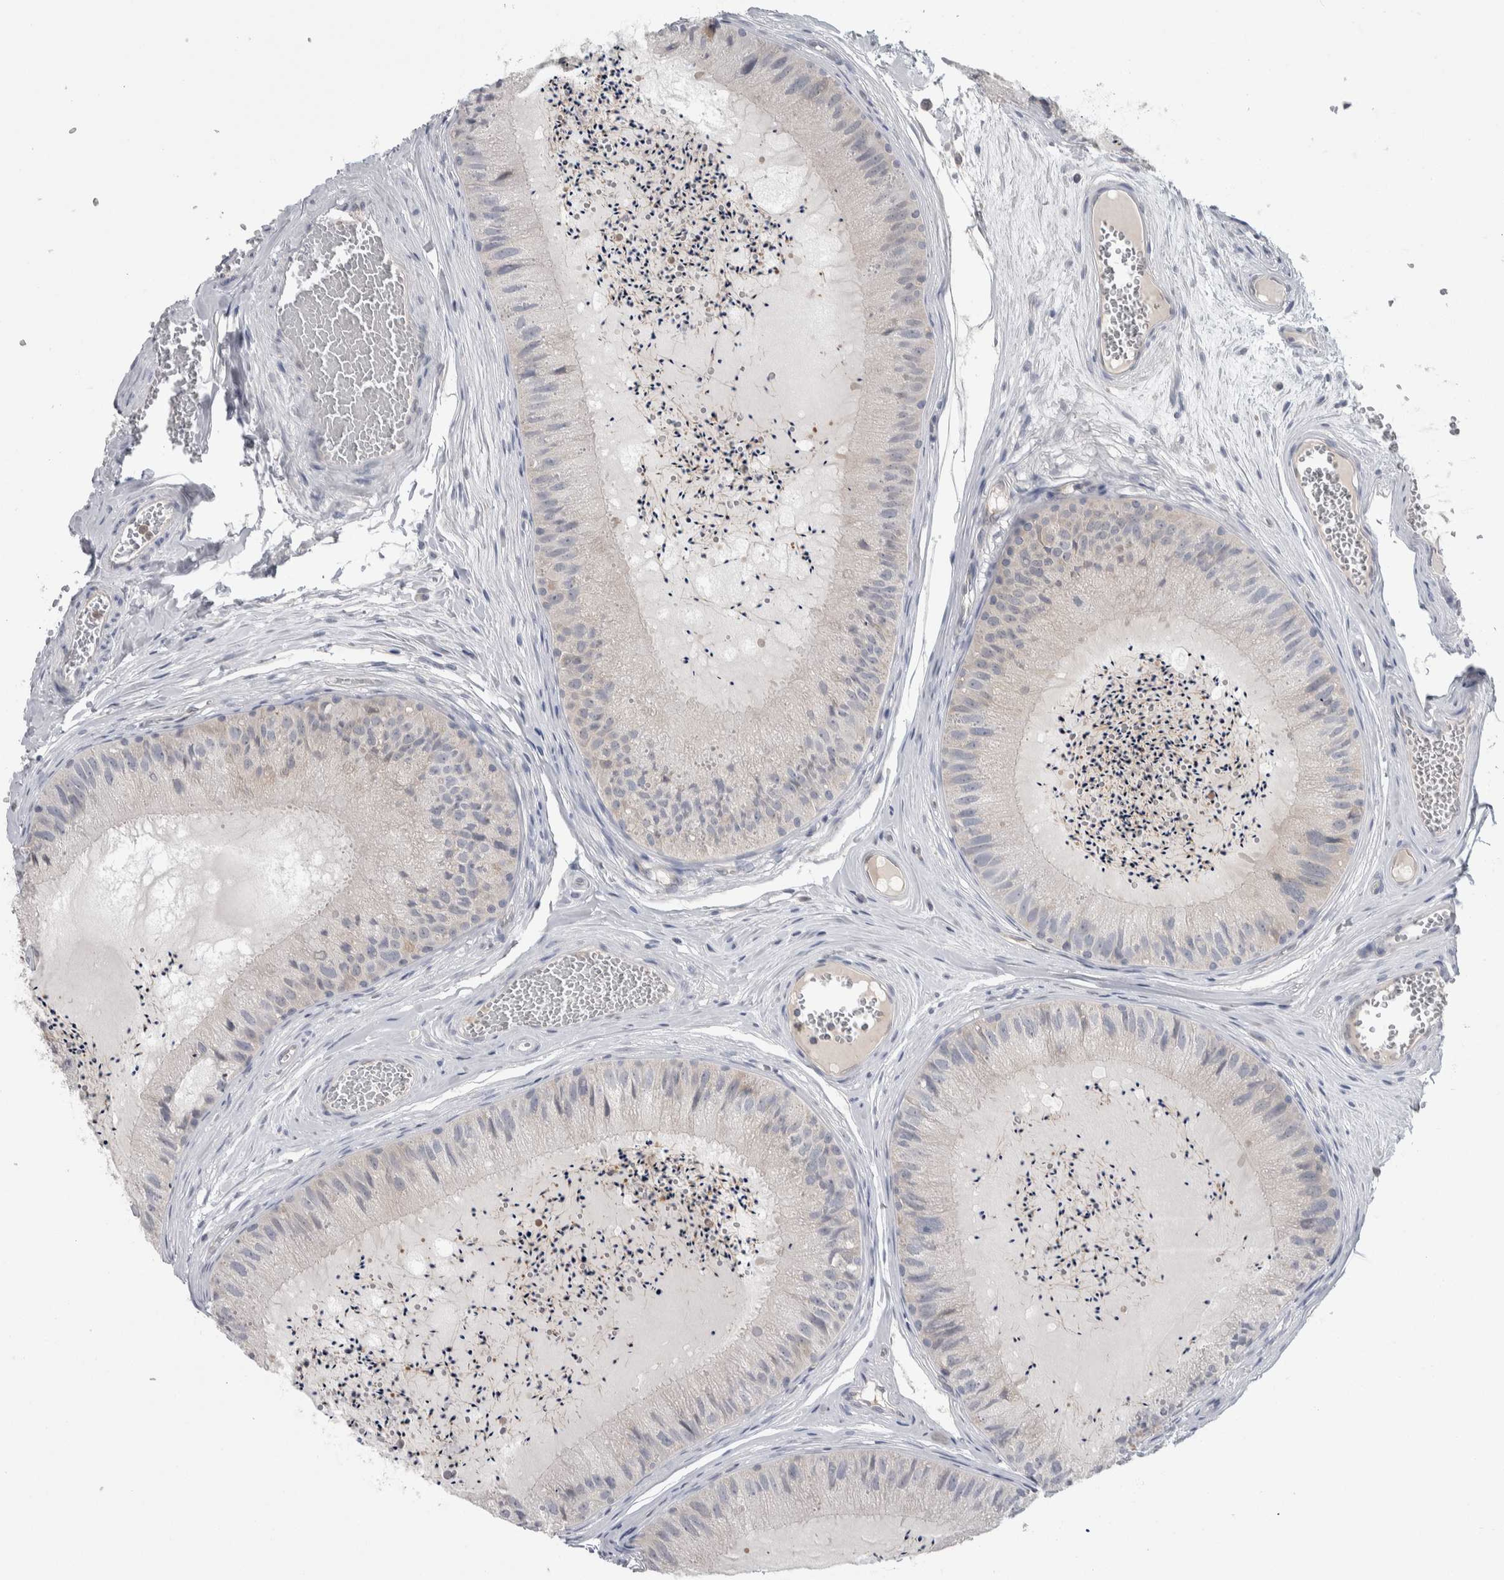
{"staining": {"intensity": "weak", "quantity": "<25%", "location": "cytoplasmic/membranous"}, "tissue": "epididymis", "cell_type": "Glandular cells", "image_type": "normal", "snomed": [{"axis": "morphology", "description": "Normal tissue, NOS"}, {"axis": "topography", "description": "Epididymis"}], "caption": "Image shows no significant protein staining in glandular cells of benign epididymis. Nuclei are stained in blue.", "gene": "HTATIP2", "patient": {"sex": "male", "age": 31}}